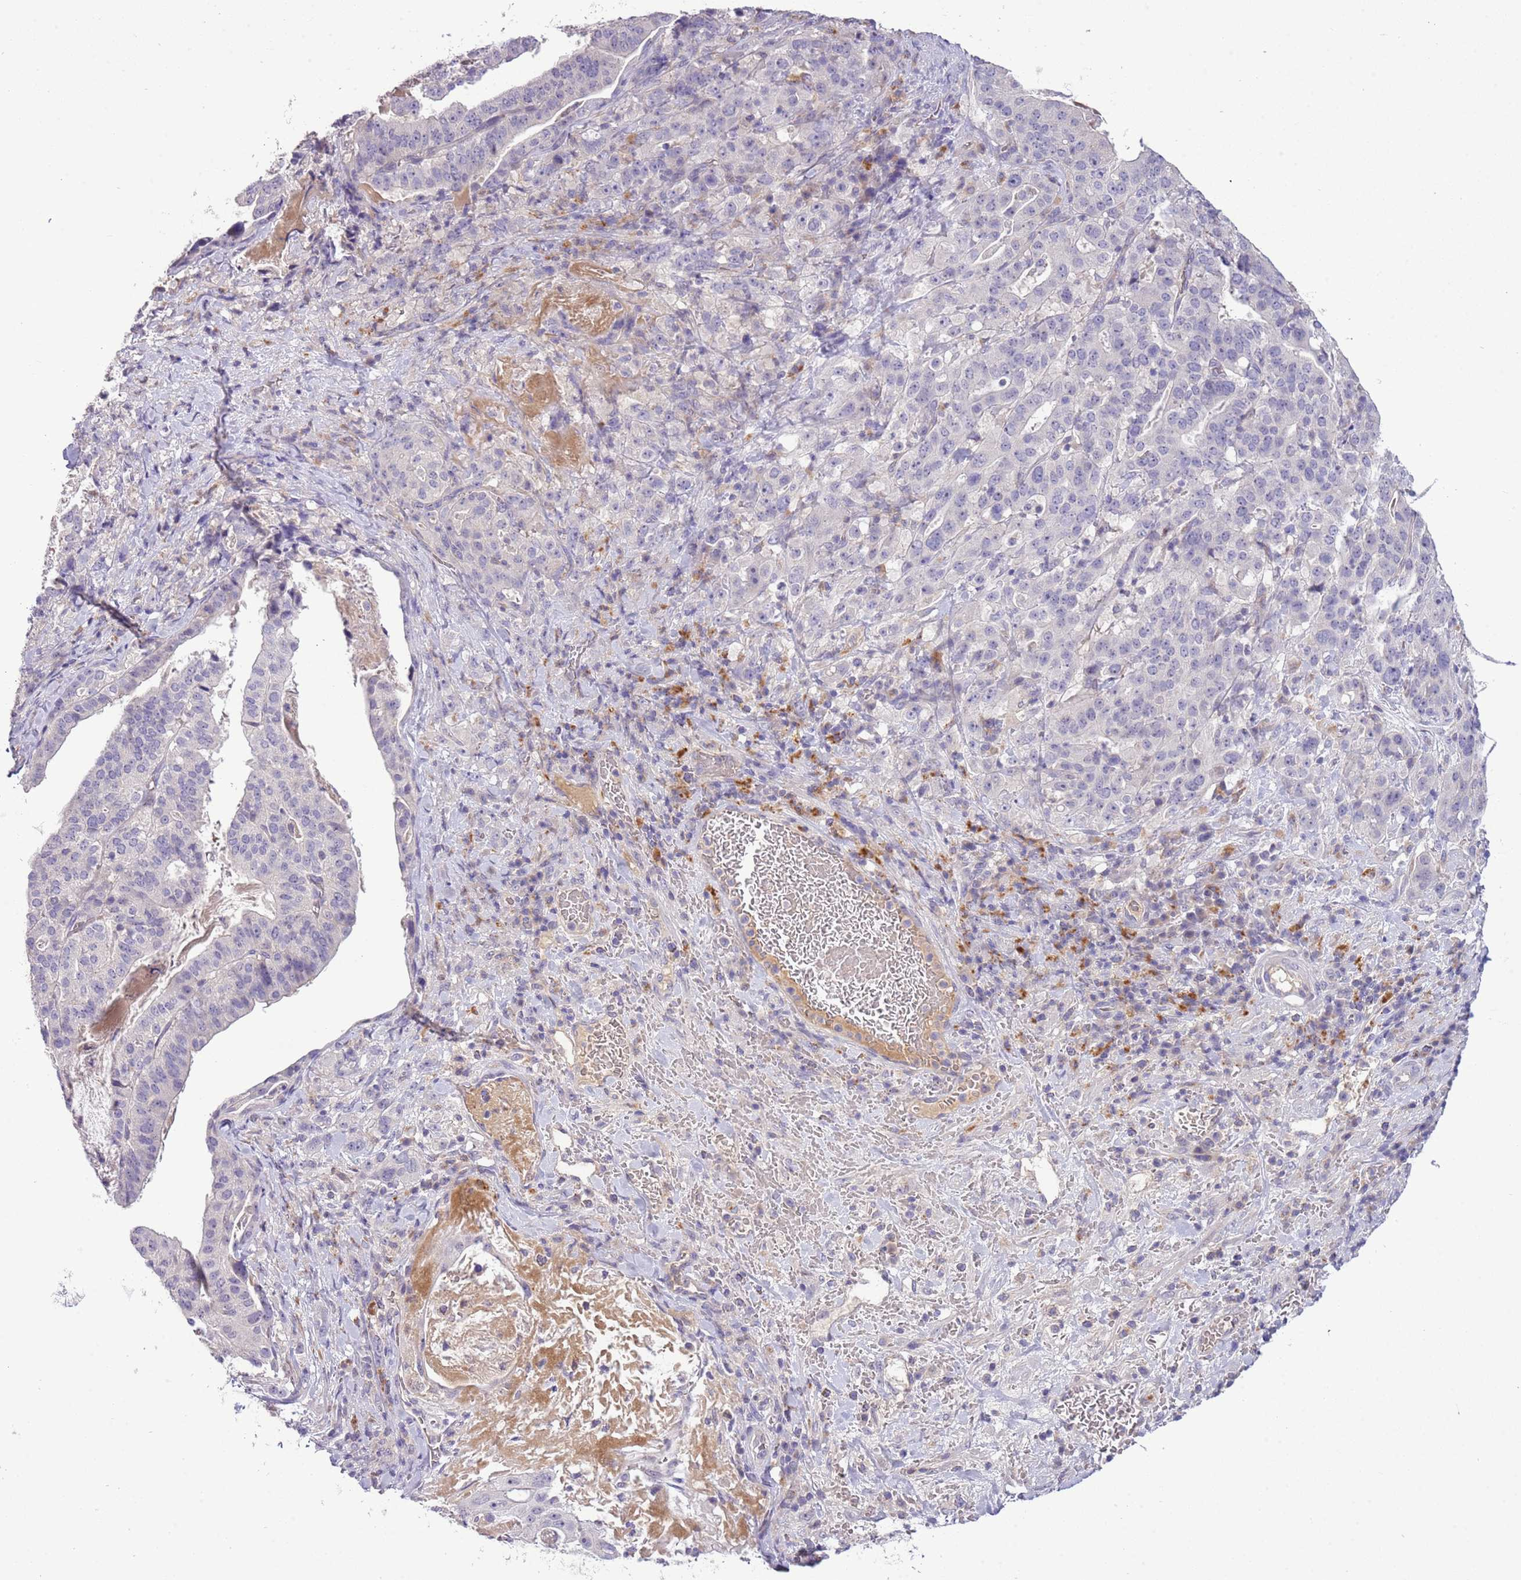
{"staining": {"intensity": "negative", "quantity": "none", "location": "none"}, "tissue": "stomach cancer", "cell_type": "Tumor cells", "image_type": "cancer", "snomed": [{"axis": "morphology", "description": "Adenocarcinoma, NOS"}, {"axis": "topography", "description": "Stomach"}], "caption": "Tumor cells are negative for protein expression in human adenocarcinoma (stomach). (DAB (3,3'-diaminobenzidine) IHC, high magnification).", "gene": "SCAMP5", "patient": {"sex": "male", "age": 48}}